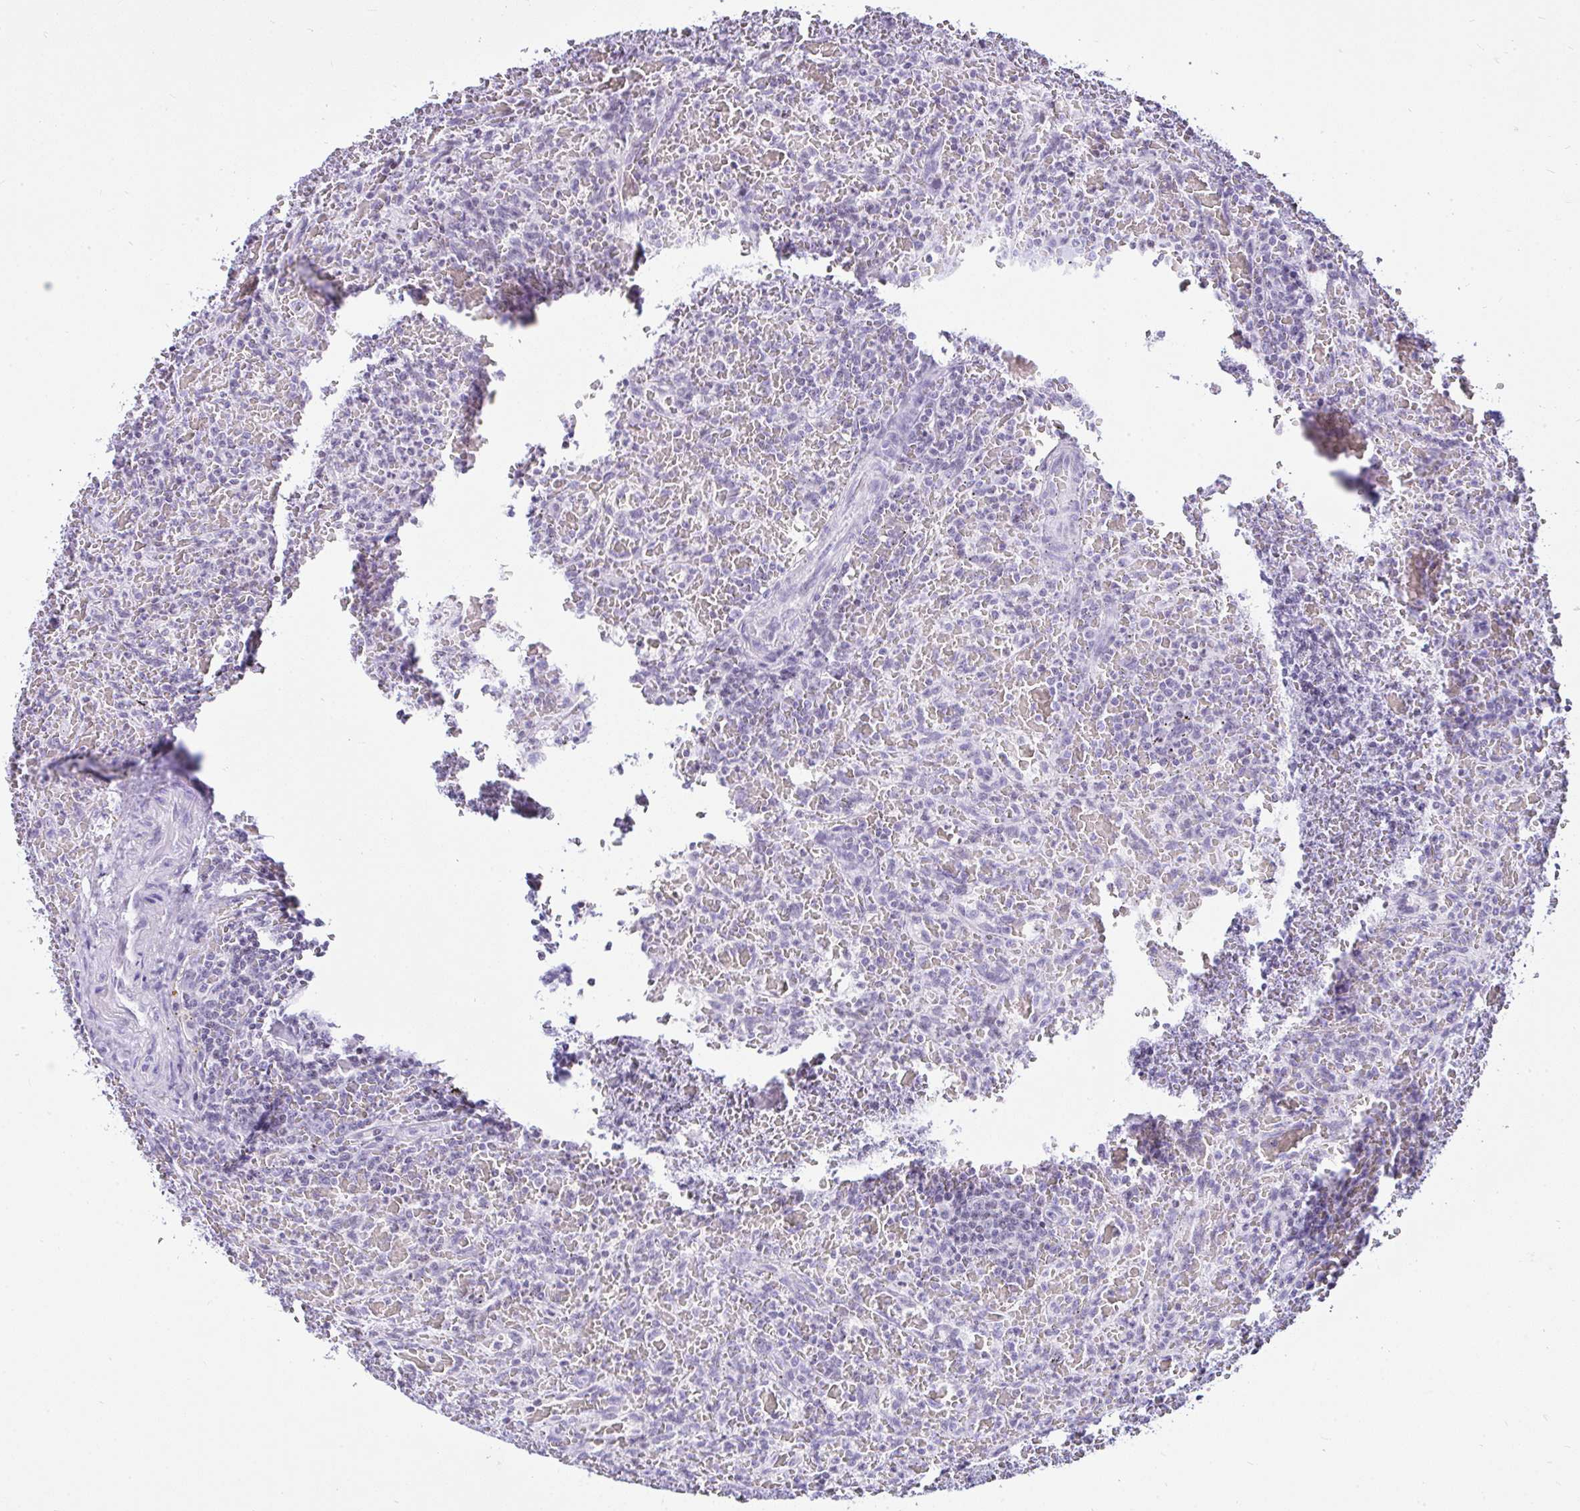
{"staining": {"intensity": "negative", "quantity": "none", "location": "none"}, "tissue": "lymphoma", "cell_type": "Tumor cells", "image_type": "cancer", "snomed": [{"axis": "morphology", "description": "Malignant lymphoma, non-Hodgkin's type, Low grade"}, {"axis": "topography", "description": "Spleen"}], "caption": "This is an immunohistochemistry (IHC) image of human lymphoma. There is no staining in tumor cells.", "gene": "KRT27", "patient": {"sex": "female", "age": 64}}